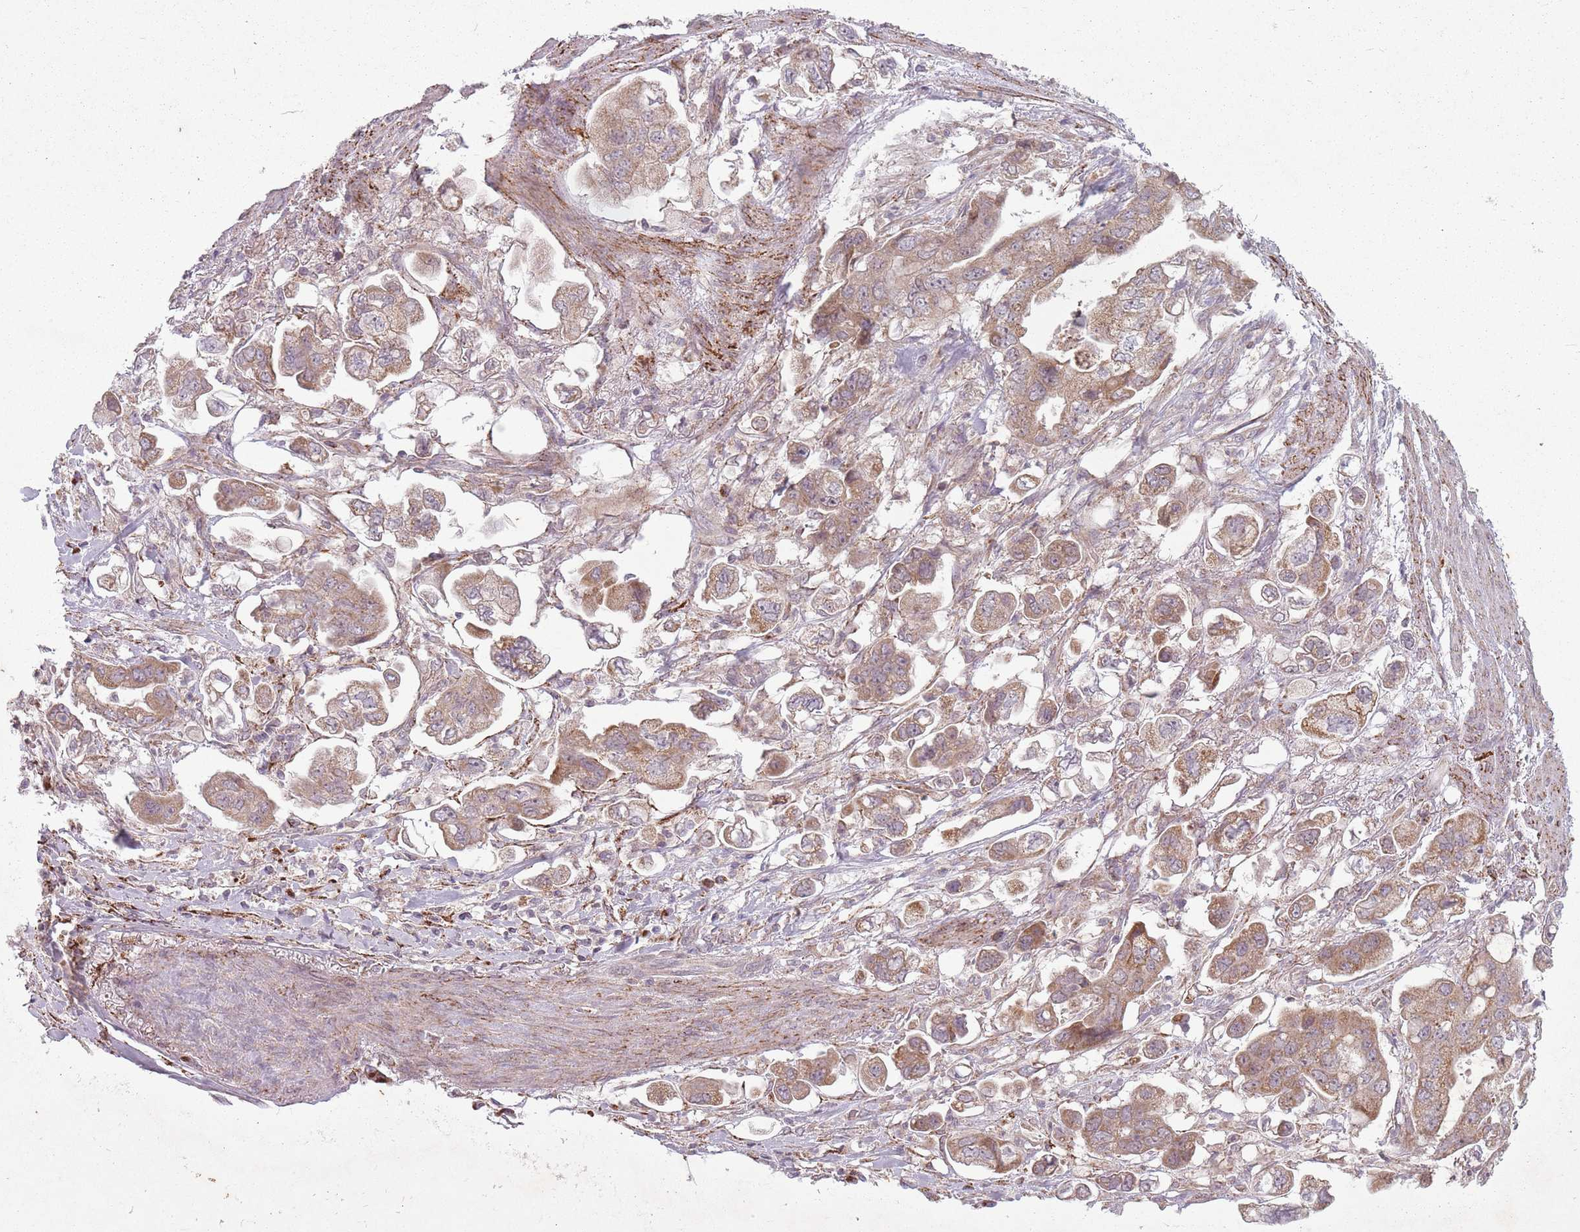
{"staining": {"intensity": "moderate", "quantity": ">75%", "location": "cytoplasmic/membranous"}, "tissue": "stomach cancer", "cell_type": "Tumor cells", "image_type": "cancer", "snomed": [{"axis": "morphology", "description": "Adenocarcinoma, NOS"}, {"axis": "topography", "description": "Stomach"}], "caption": "Immunohistochemical staining of human adenocarcinoma (stomach) displays medium levels of moderate cytoplasmic/membranous staining in about >75% of tumor cells. Nuclei are stained in blue.", "gene": "OR10Q1", "patient": {"sex": "male", "age": 62}}